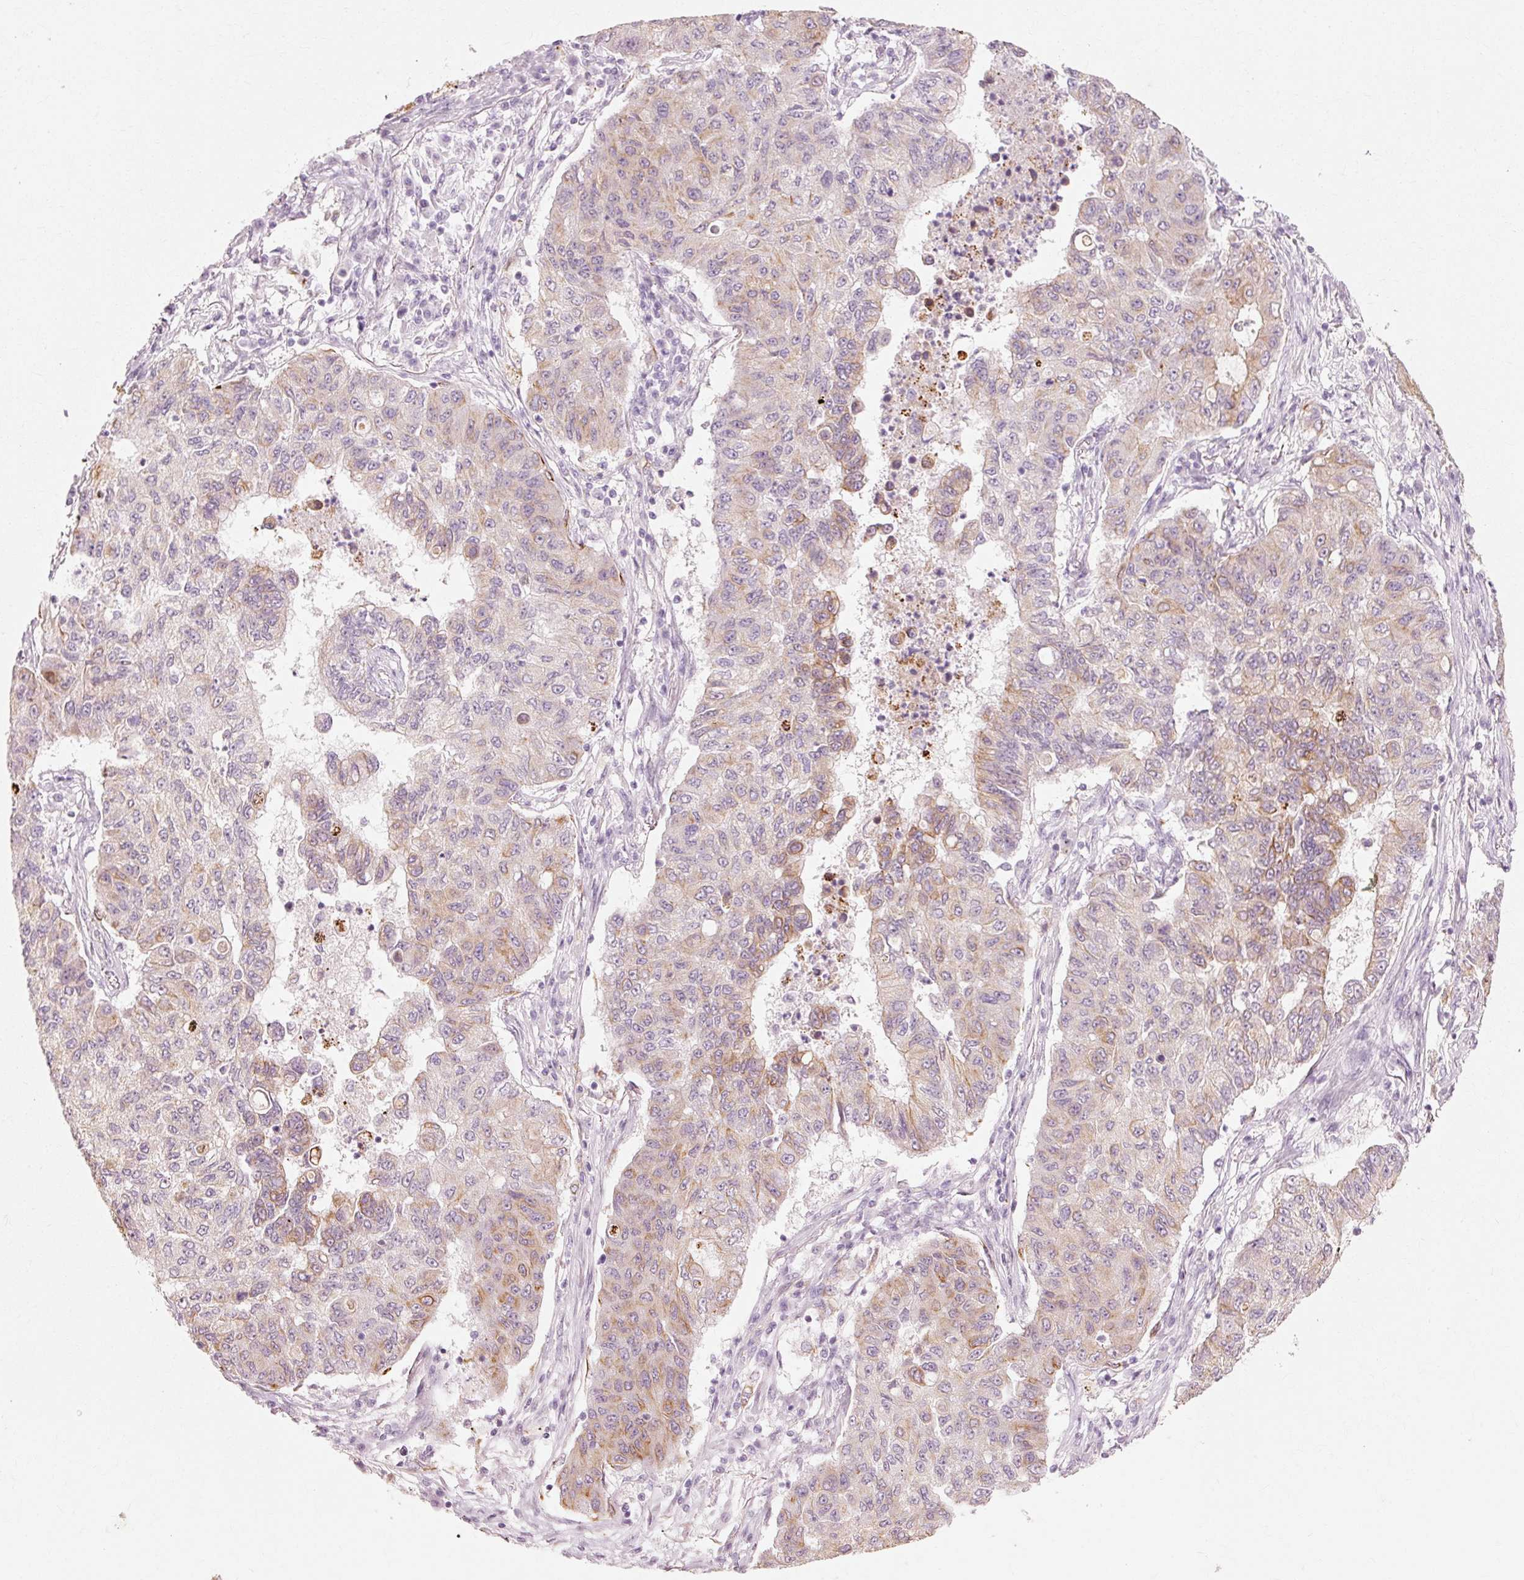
{"staining": {"intensity": "moderate", "quantity": "25%-75%", "location": "cytoplasmic/membranous"}, "tissue": "lung cancer", "cell_type": "Tumor cells", "image_type": "cancer", "snomed": [{"axis": "morphology", "description": "Squamous cell carcinoma, NOS"}, {"axis": "topography", "description": "Lung"}], "caption": "The image displays immunohistochemical staining of squamous cell carcinoma (lung). There is moderate cytoplasmic/membranous expression is appreciated in approximately 25%-75% of tumor cells.", "gene": "TRIM73", "patient": {"sex": "male", "age": 74}}